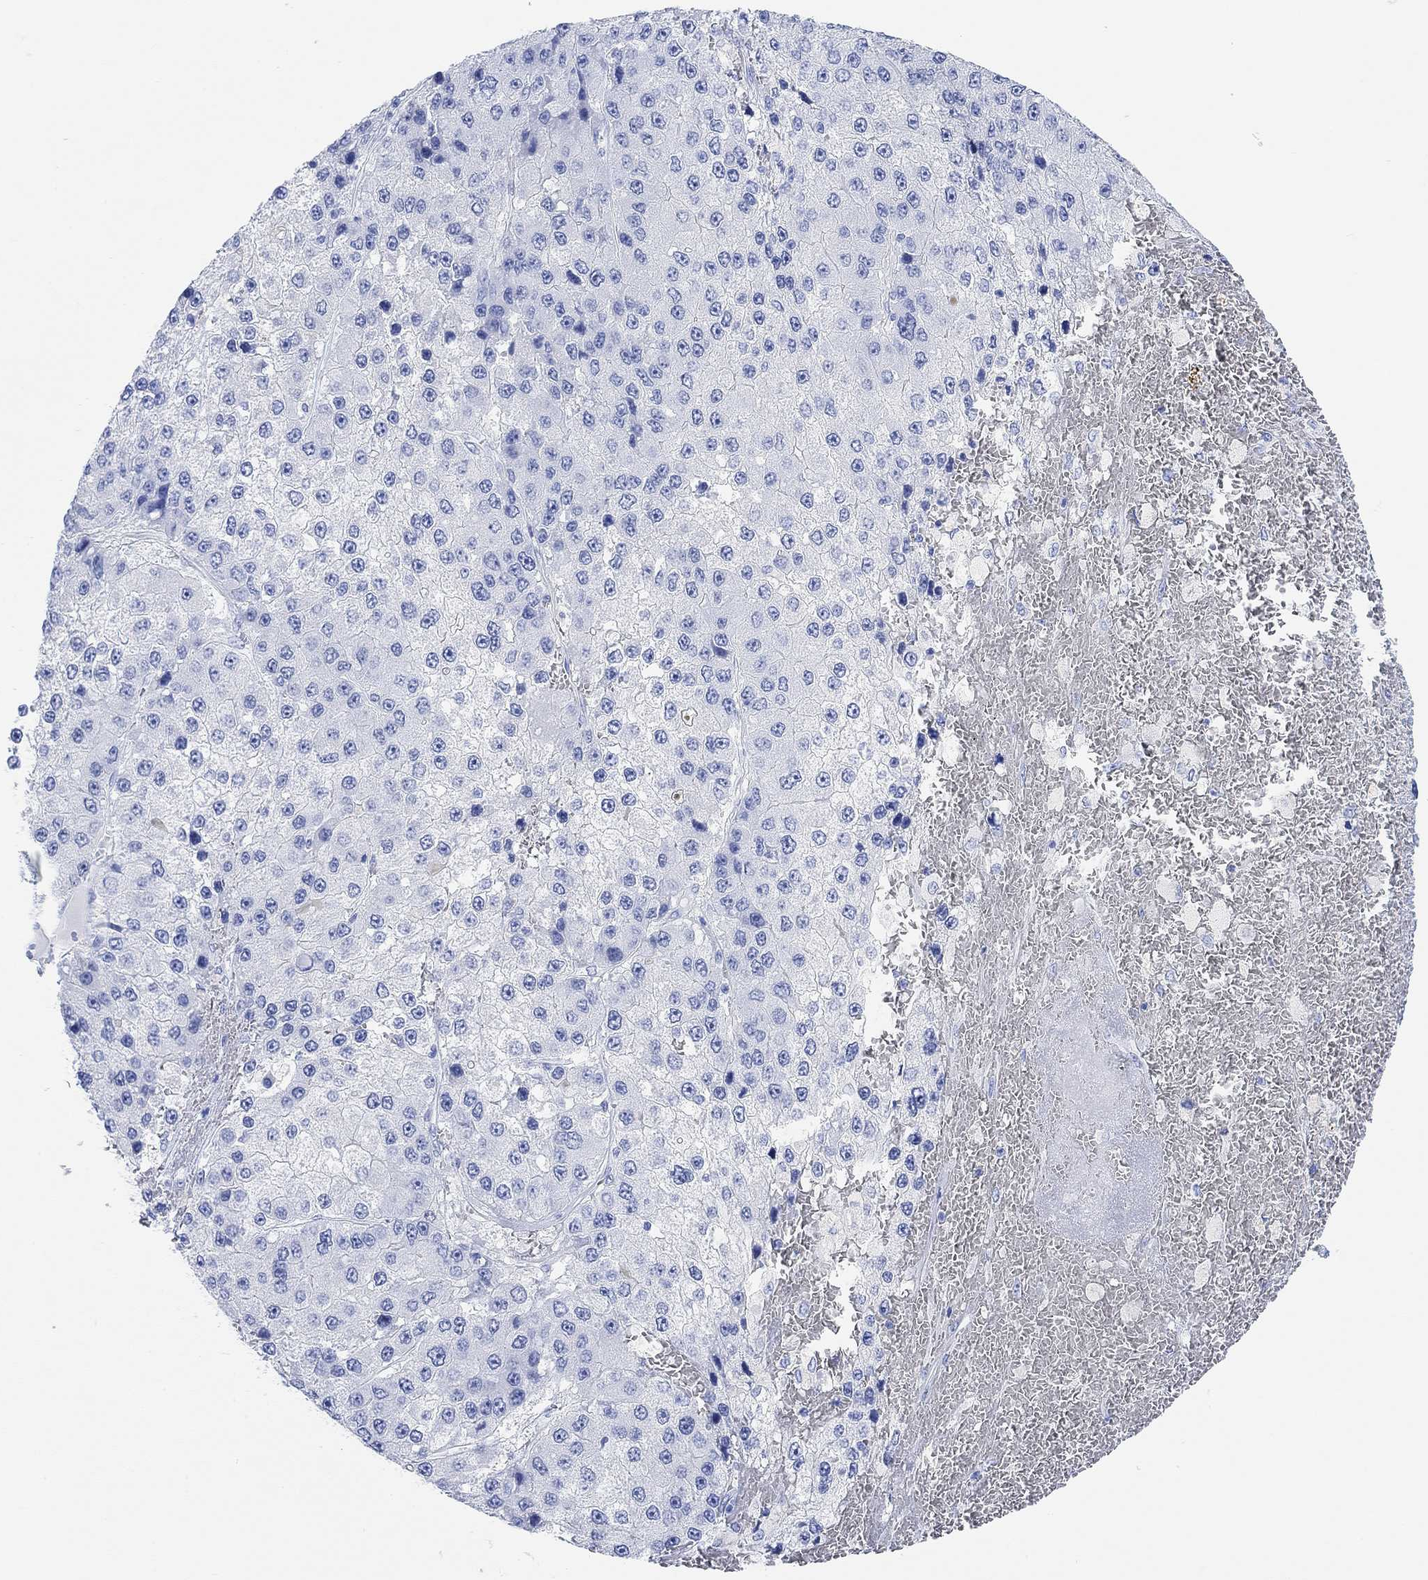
{"staining": {"intensity": "negative", "quantity": "none", "location": "none"}, "tissue": "liver cancer", "cell_type": "Tumor cells", "image_type": "cancer", "snomed": [{"axis": "morphology", "description": "Carcinoma, Hepatocellular, NOS"}, {"axis": "topography", "description": "Liver"}], "caption": "This histopathology image is of liver cancer stained with IHC to label a protein in brown with the nuclei are counter-stained blue. There is no staining in tumor cells.", "gene": "ANKRD33", "patient": {"sex": "female", "age": 73}}